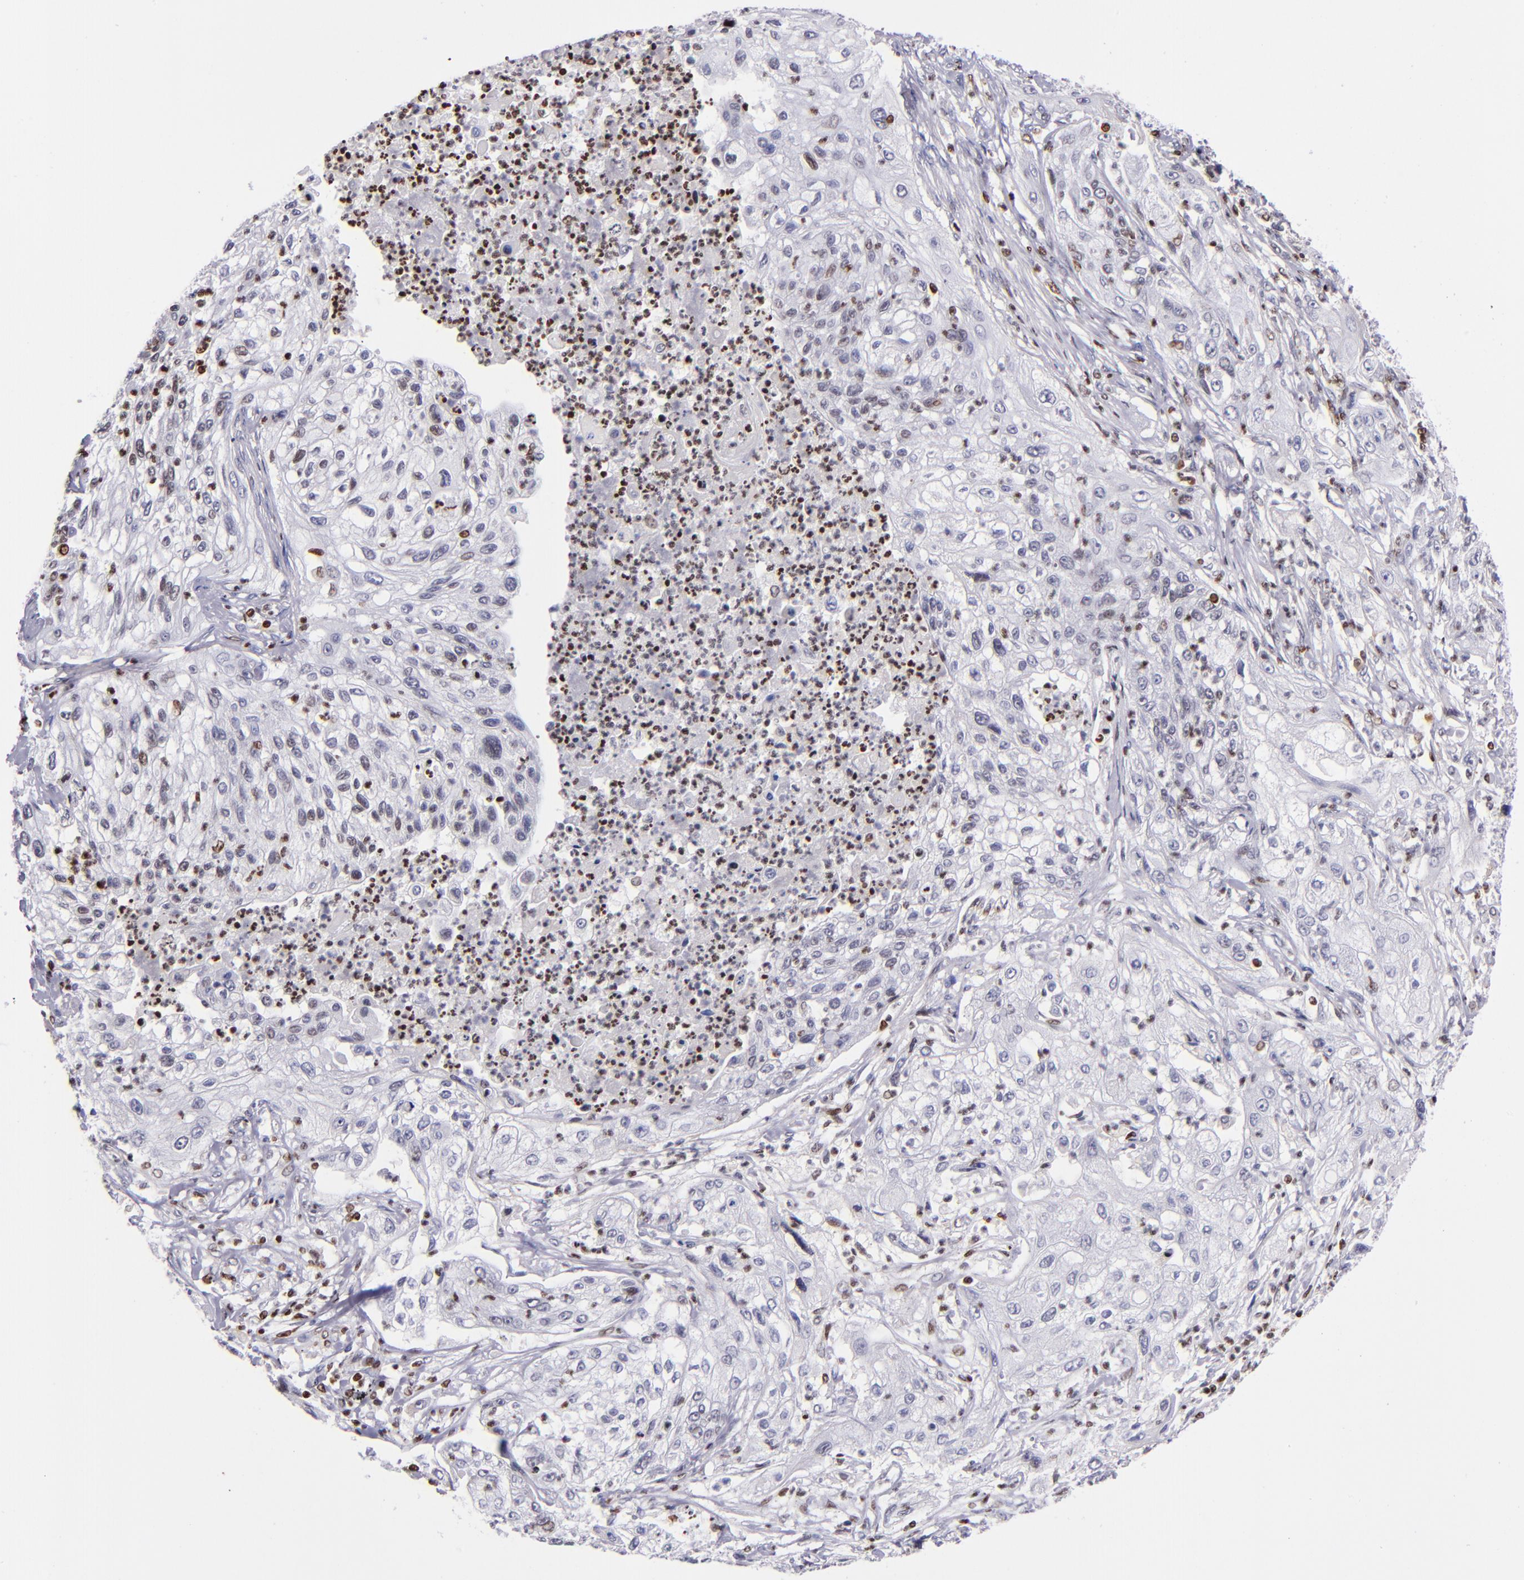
{"staining": {"intensity": "weak", "quantity": "25%-75%", "location": "nuclear"}, "tissue": "lung cancer", "cell_type": "Tumor cells", "image_type": "cancer", "snomed": [{"axis": "morphology", "description": "Inflammation, NOS"}, {"axis": "morphology", "description": "Squamous cell carcinoma, NOS"}, {"axis": "topography", "description": "Lymph node"}, {"axis": "topography", "description": "Soft tissue"}, {"axis": "topography", "description": "Lung"}], "caption": "Protein staining displays weak nuclear expression in about 25%-75% of tumor cells in squamous cell carcinoma (lung).", "gene": "CDKL5", "patient": {"sex": "male", "age": 66}}